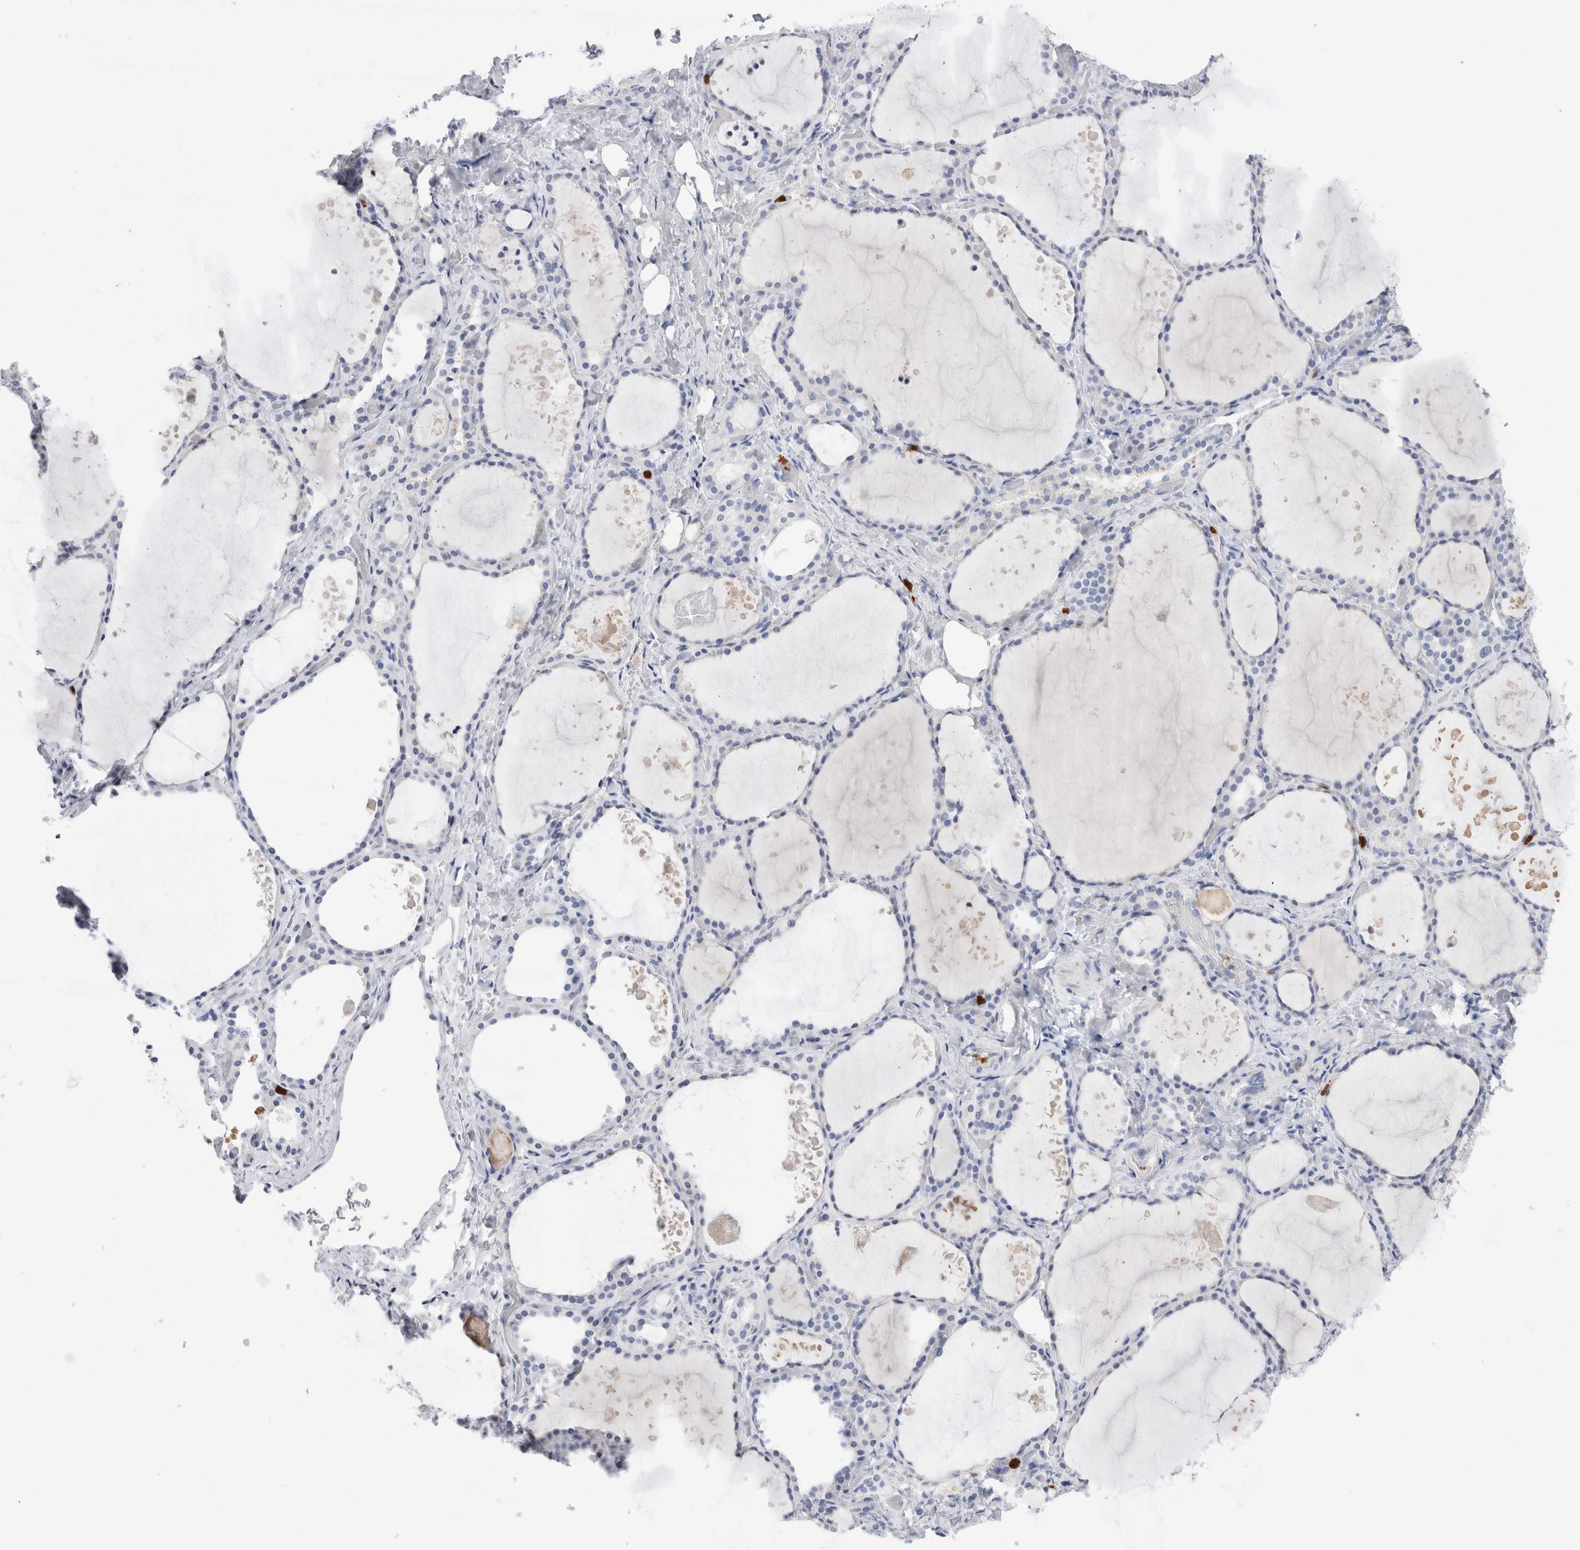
{"staining": {"intensity": "negative", "quantity": "none", "location": "none"}, "tissue": "thyroid gland", "cell_type": "Glandular cells", "image_type": "normal", "snomed": [{"axis": "morphology", "description": "Normal tissue, NOS"}, {"axis": "topography", "description": "Thyroid gland"}], "caption": "High magnification brightfield microscopy of benign thyroid gland stained with DAB (3,3'-diaminobenzidine) (brown) and counterstained with hematoxylin (blue): glandular cells show no significant positivity.", "gene": "SLC10A5", "patient": {"sex": "female", "age": 44}}